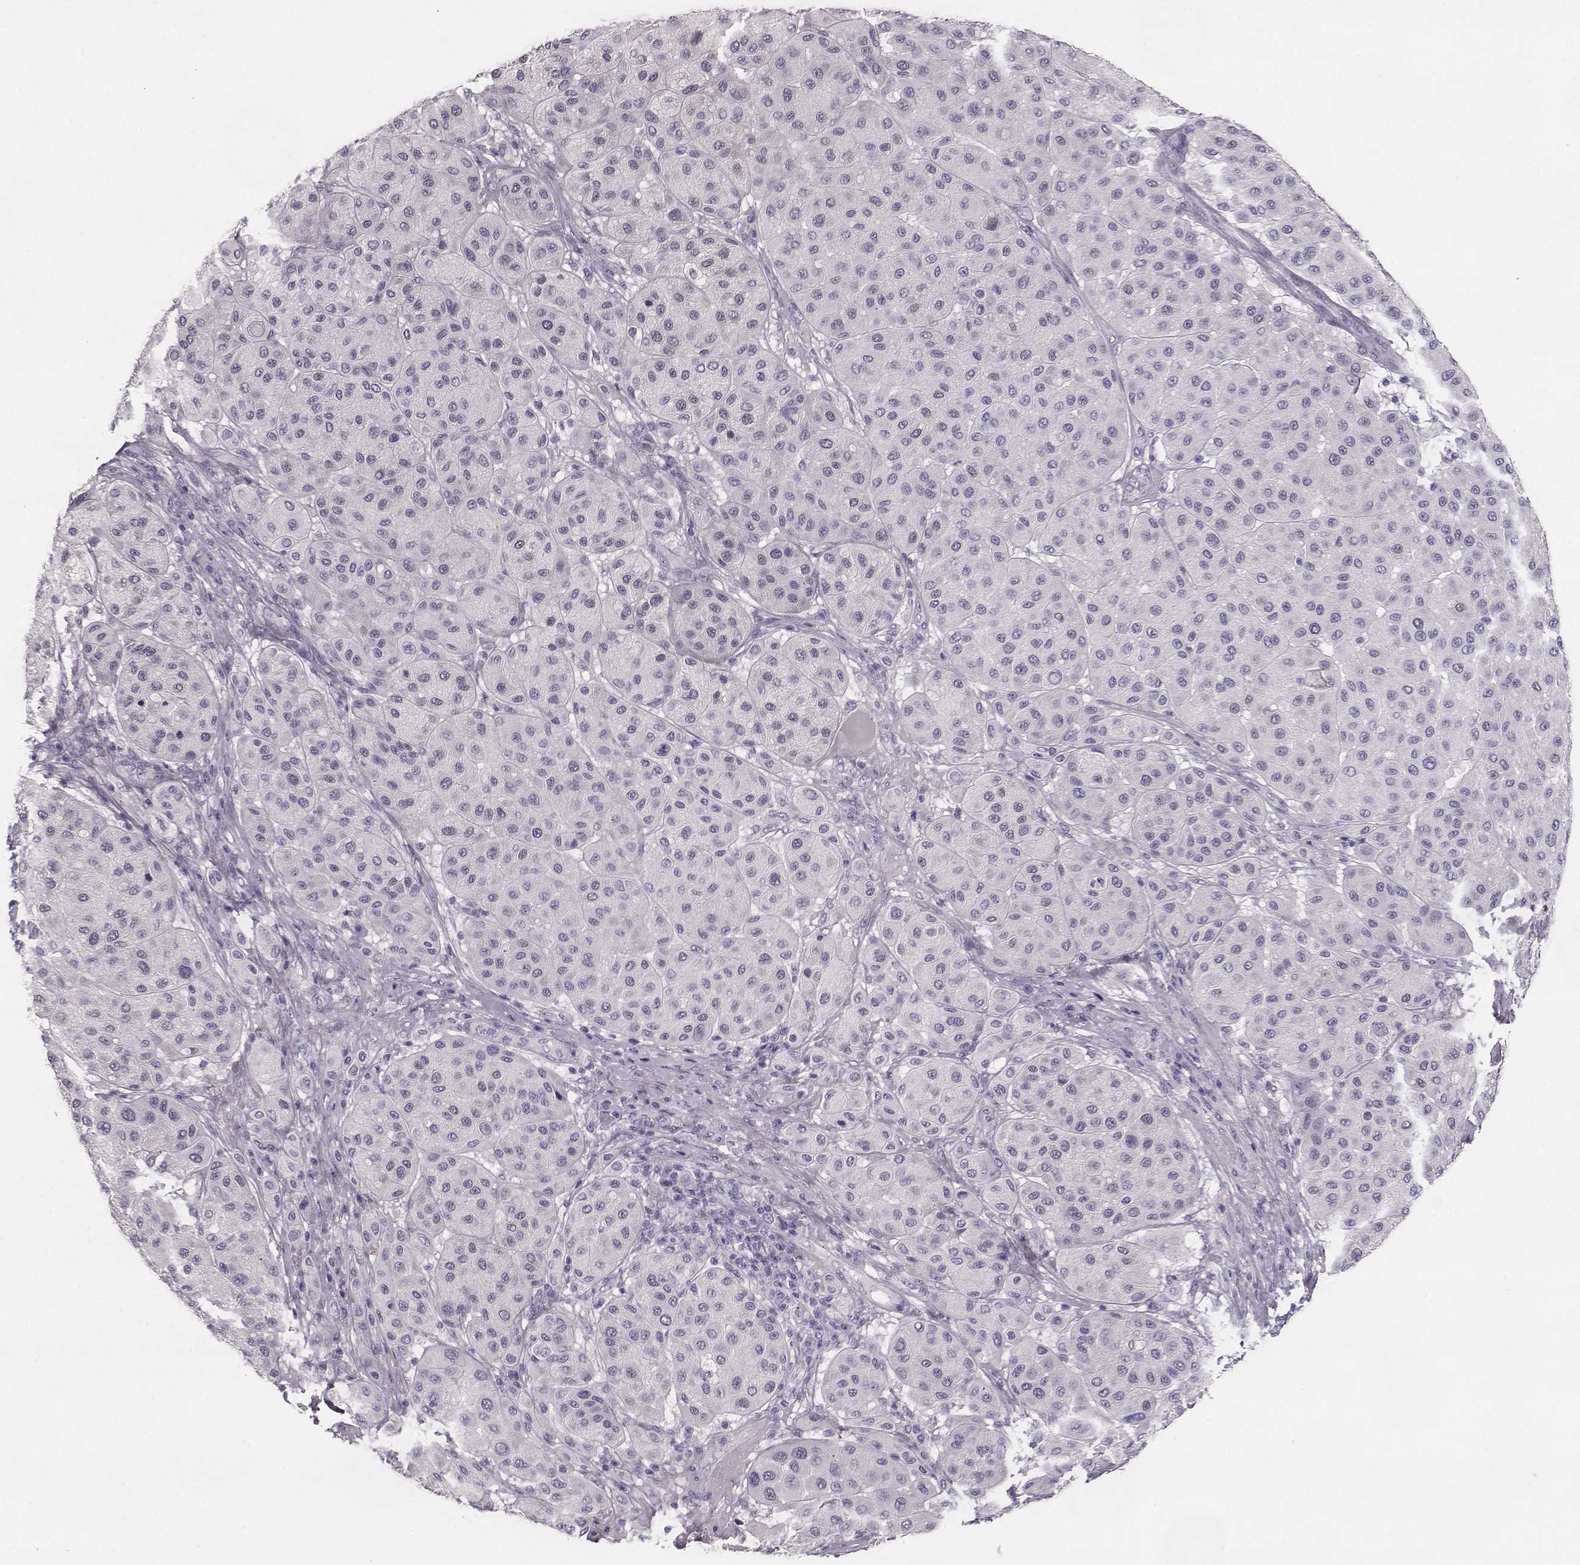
{"staining": {"intensity": "negative", "quantity": "none", "location": "none"}, "tissue": "melanoma", "cell_type": "Tumor cells", "image_type": "cancer", "snomed": [{"axis": "morphology", "description": "Malignant melanoma, Metastatic site"}, {"axis": "topography", "description": "Smooth muscle"}], "caption": "A micrograph of human melanoma is negative for staining in tumor cells.", "gene": "NPTXR", "patient": {"sex": "male", "age": 41}}